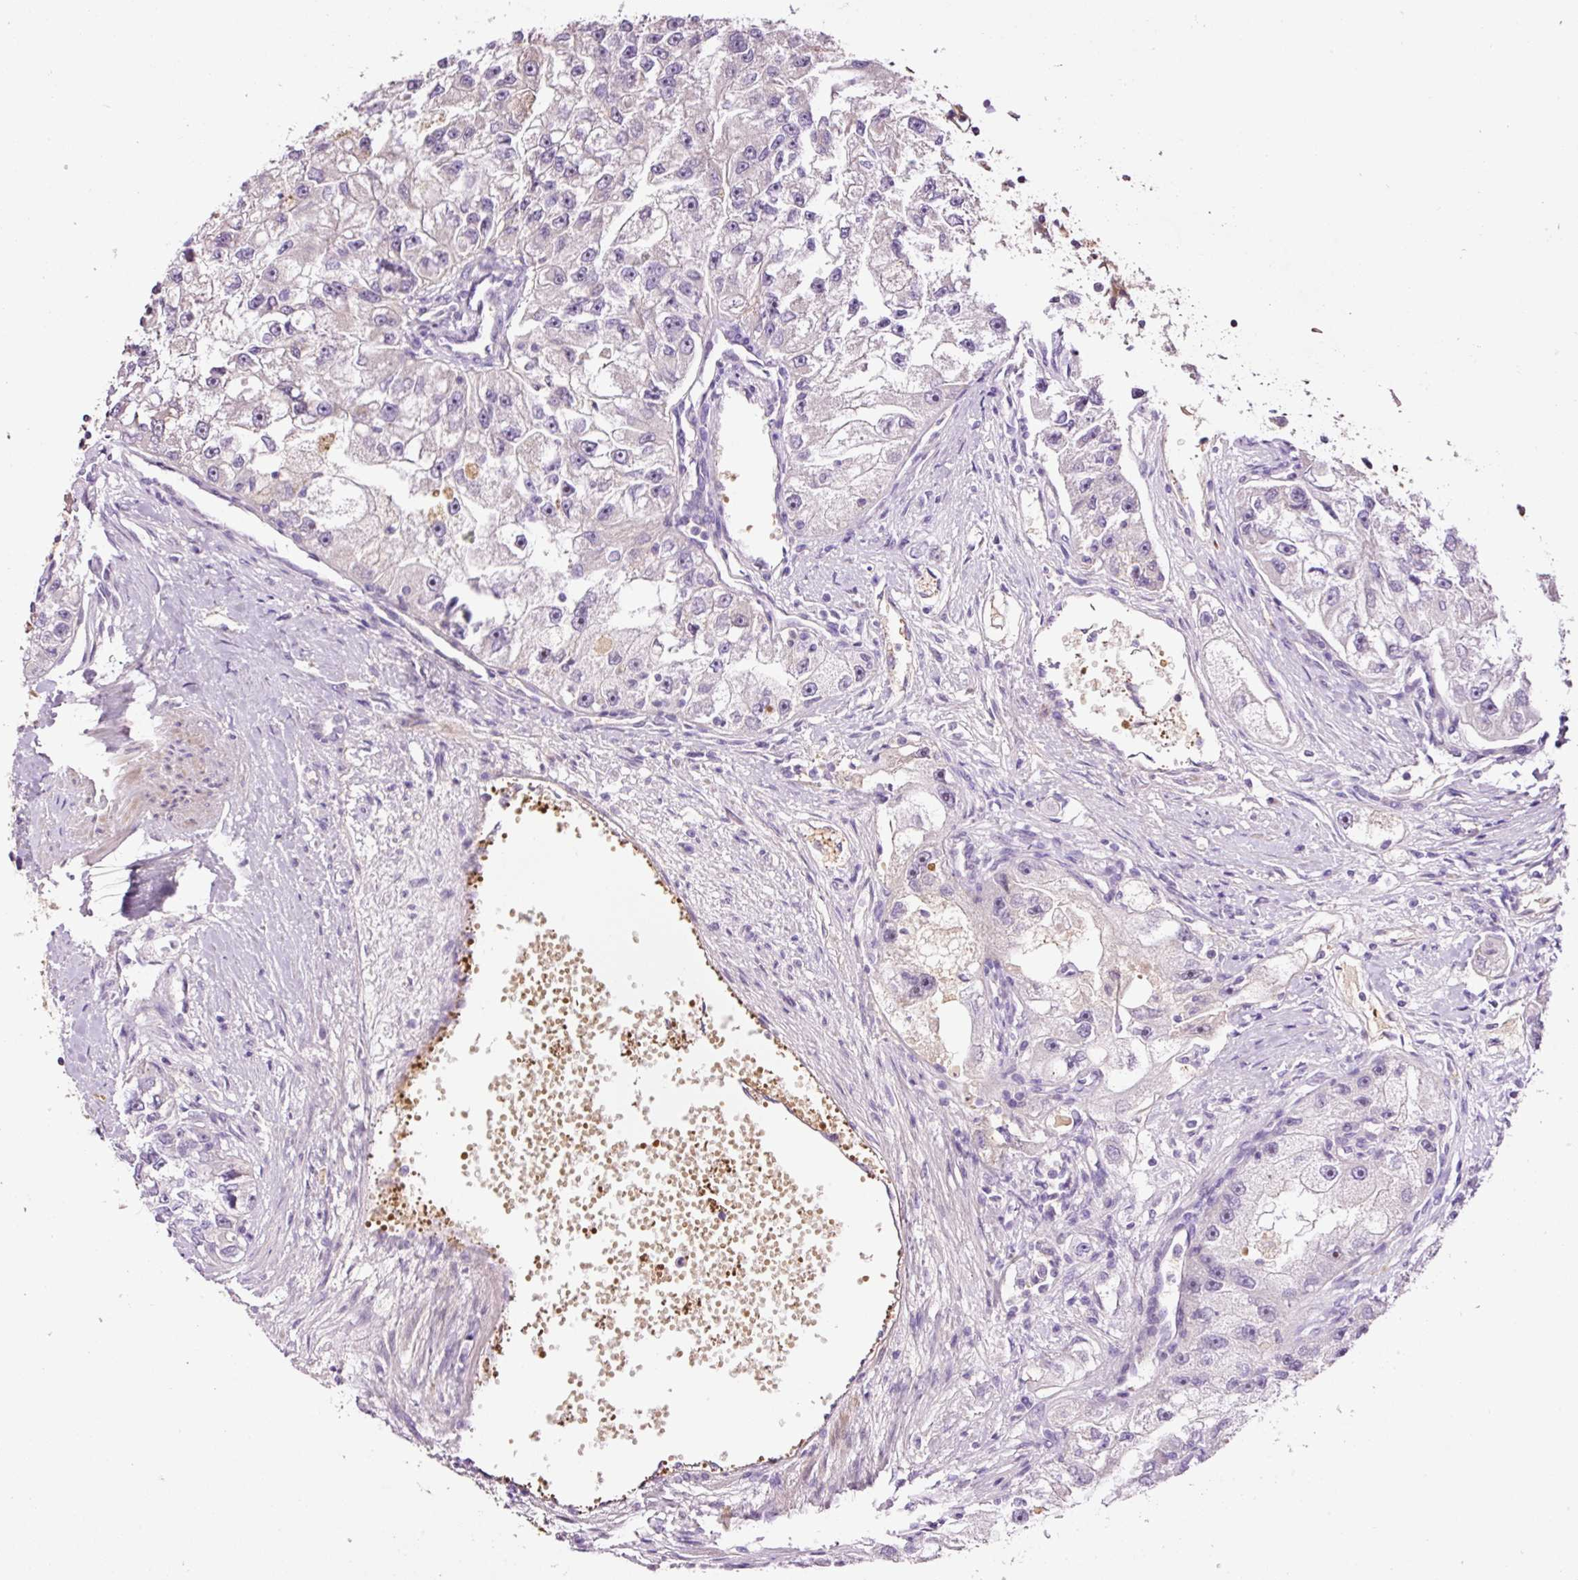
{"staining": {"intensity": "negative", "quantity": "none", "location": "none"}, "tissue": "renal cancer", "cell_type": "Tumor cells", "image_type": "cancer", "snomed": [{"axis": "morphology", "description": "Adenocarcinoma, NOS"}, {"axis": "topography", "description": "Kidney"}], "caption": "A high-resolution photomicrograph shows immunohistochemistry (IHC) staining of renal adenocarcinoma, which displays no significant staining in tumor cells.", "gene": "TMEM235", "patient": {"sex": "male", "age": 63}}